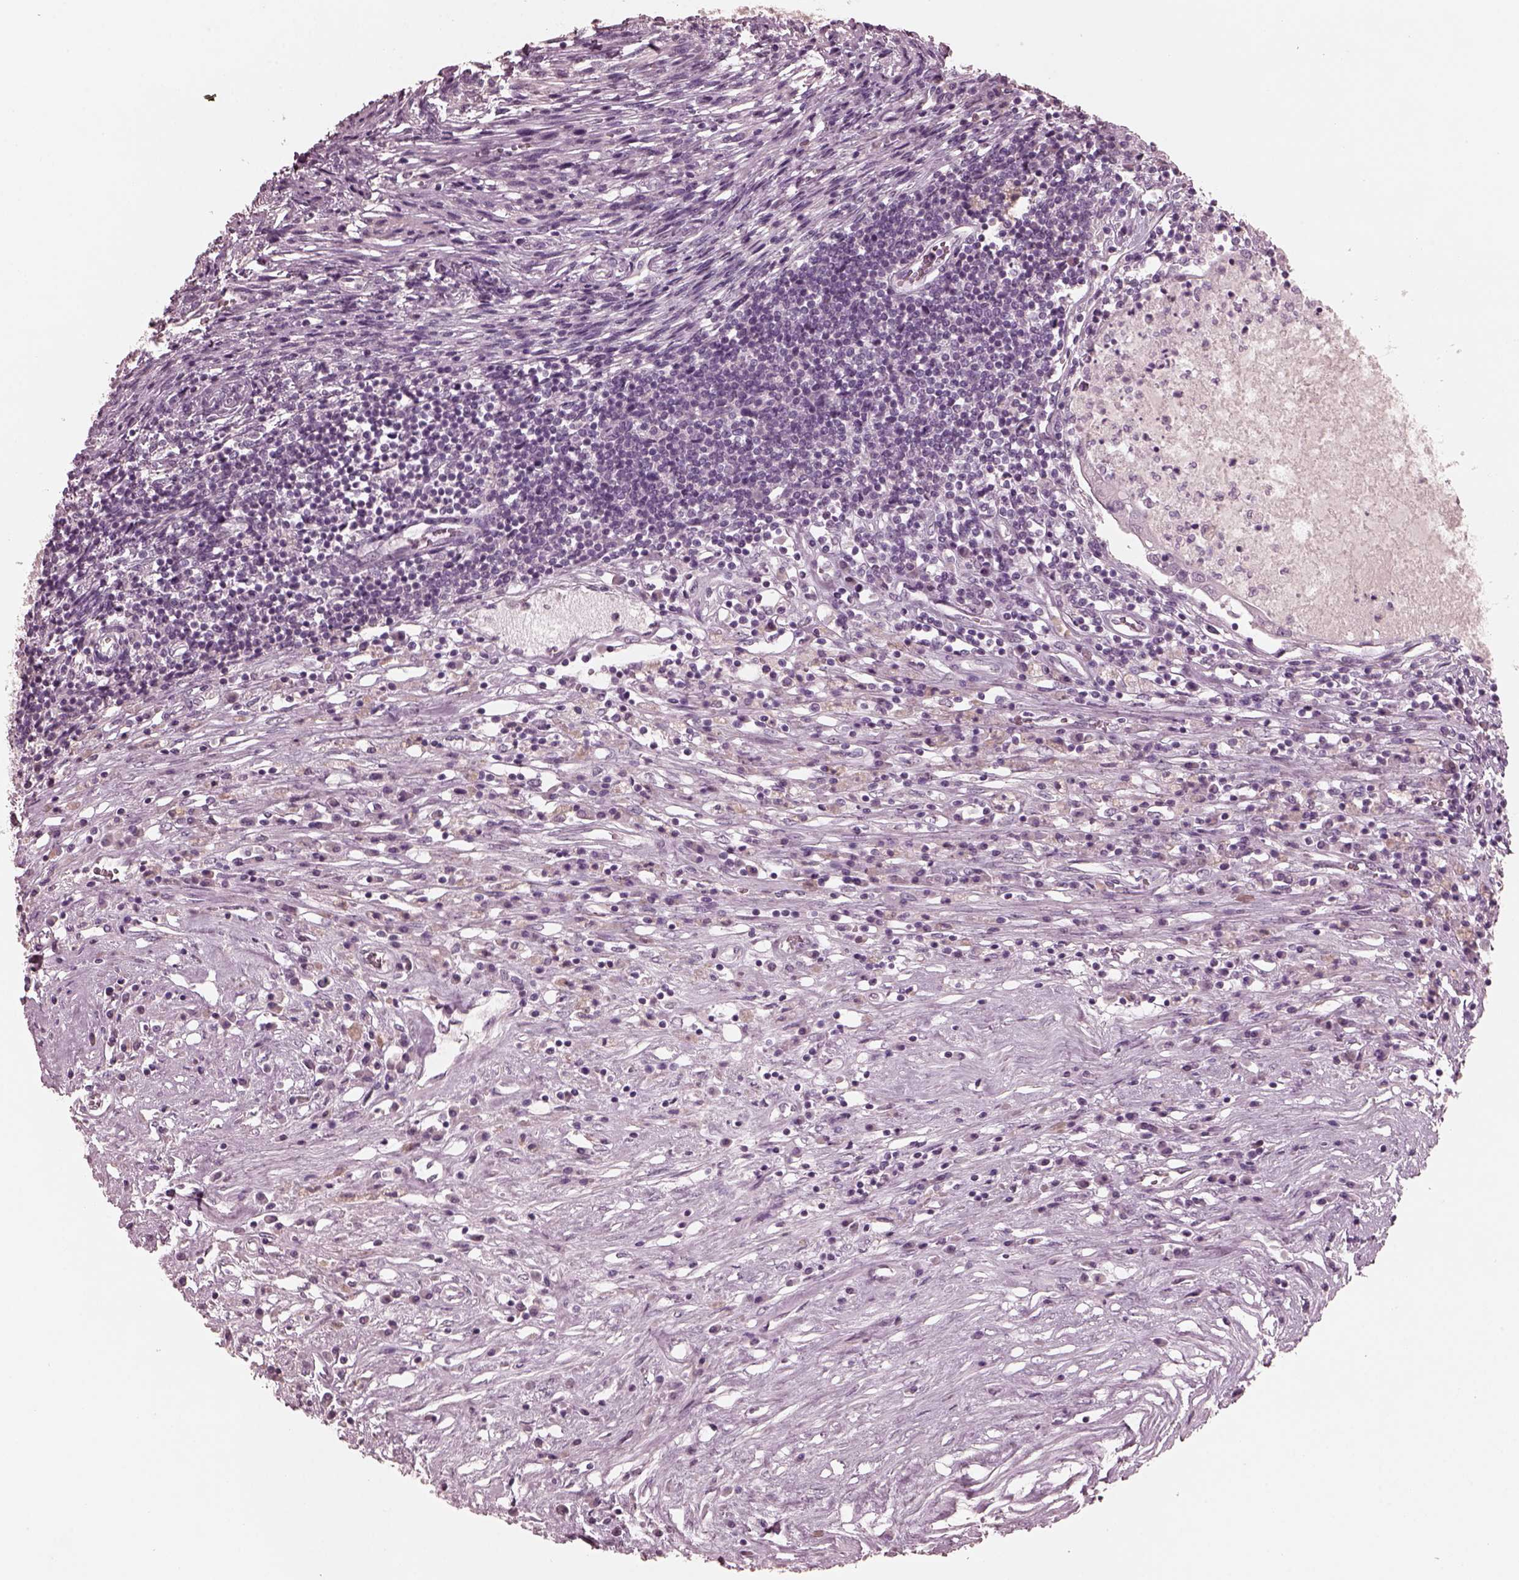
{"staining": {"intensity": "negative", "quantity": "none", "location": "none"}, "tissue": "testis cancer", "cell_type": "Tumor cells", "image_type": "cancer", "snomed": [{"axis": "morphology", "description": "Carcinoma, Embryonal, NOS"}, {"axis": "topography", "description": "Testis"}], "caption": "Histopathology image shows no protein staining in tumor cells of testis embryonal carcinoma tissue.", "gene": "CGA", "patient": {"sex": "male", "age": 37}}